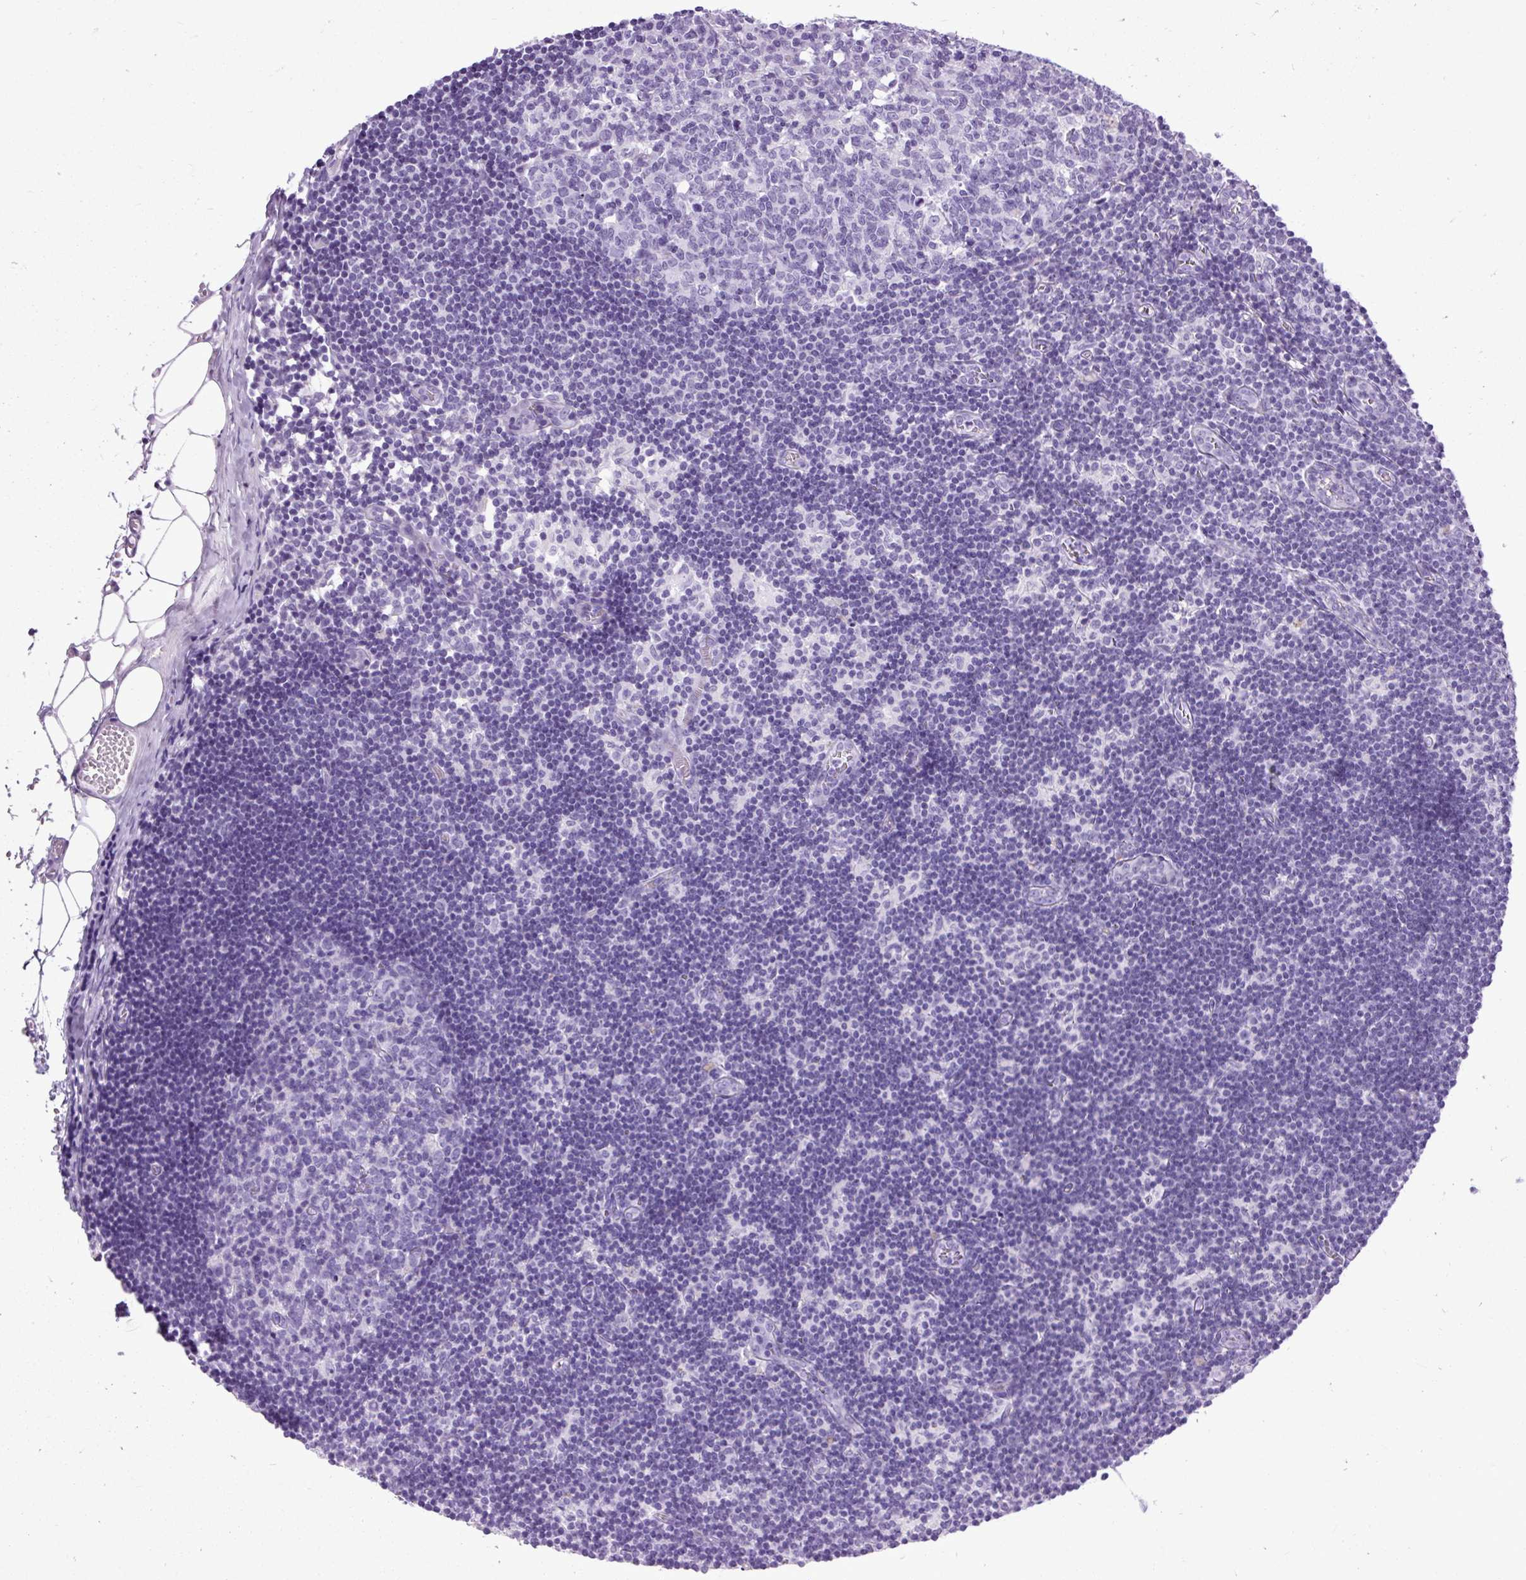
{"staining": {"intensity": "negative", "quantity": "none", "location": "none"}, "tissue": "lymph node", "cell_type": "Germinal center cells", "image_type": "normal", "snomed": [{"axis": "morphology", "description": "Normal tissue, NOS"}, {"axis": "topography", "description": "Lymph node"}], "caption": "The micrograph shows no significant staining in germinal center cells of lymph node.", "gene": "DPP6", "patient": {"sex": "female", "age": 31}}